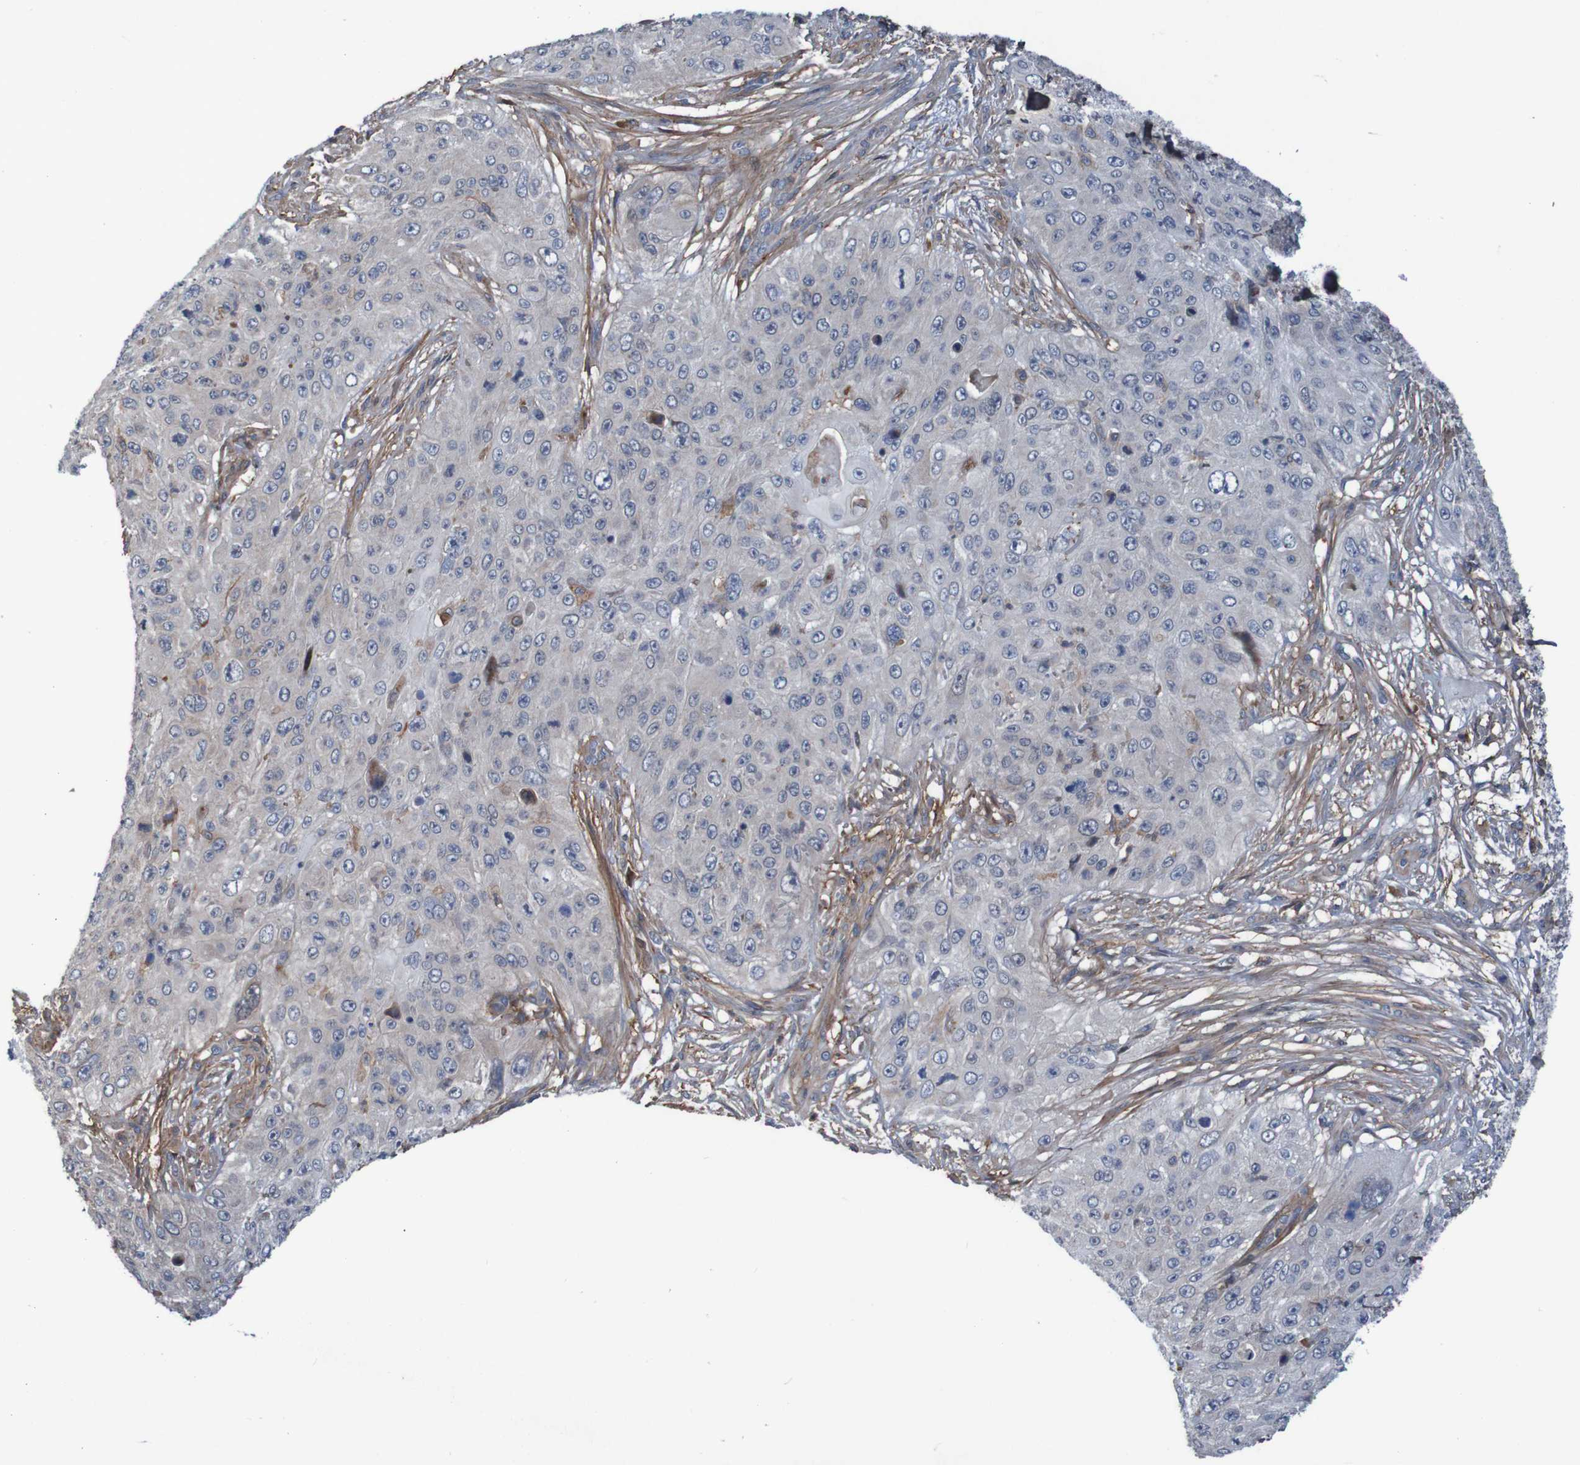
{"staining": {"intensity": "weak", "quantity": ">75%", "location": "cytoplasmic/membranous"}, "tissue": "skin cancer", "cell_type": "Tumor cells", "image_type": "cancer", "snomed": [{"axis": "morphology", "description": "Squamous cell carcinoma, NOS"}, {"axis": "topography", "description": "Skin"}], "caption": "Human skin squamous cell carcinoma stained with a protein marker exhibits weak staining in tumor cells.", "gene": "PDGFB", "patient": {"sex": "female", "age": 80}}